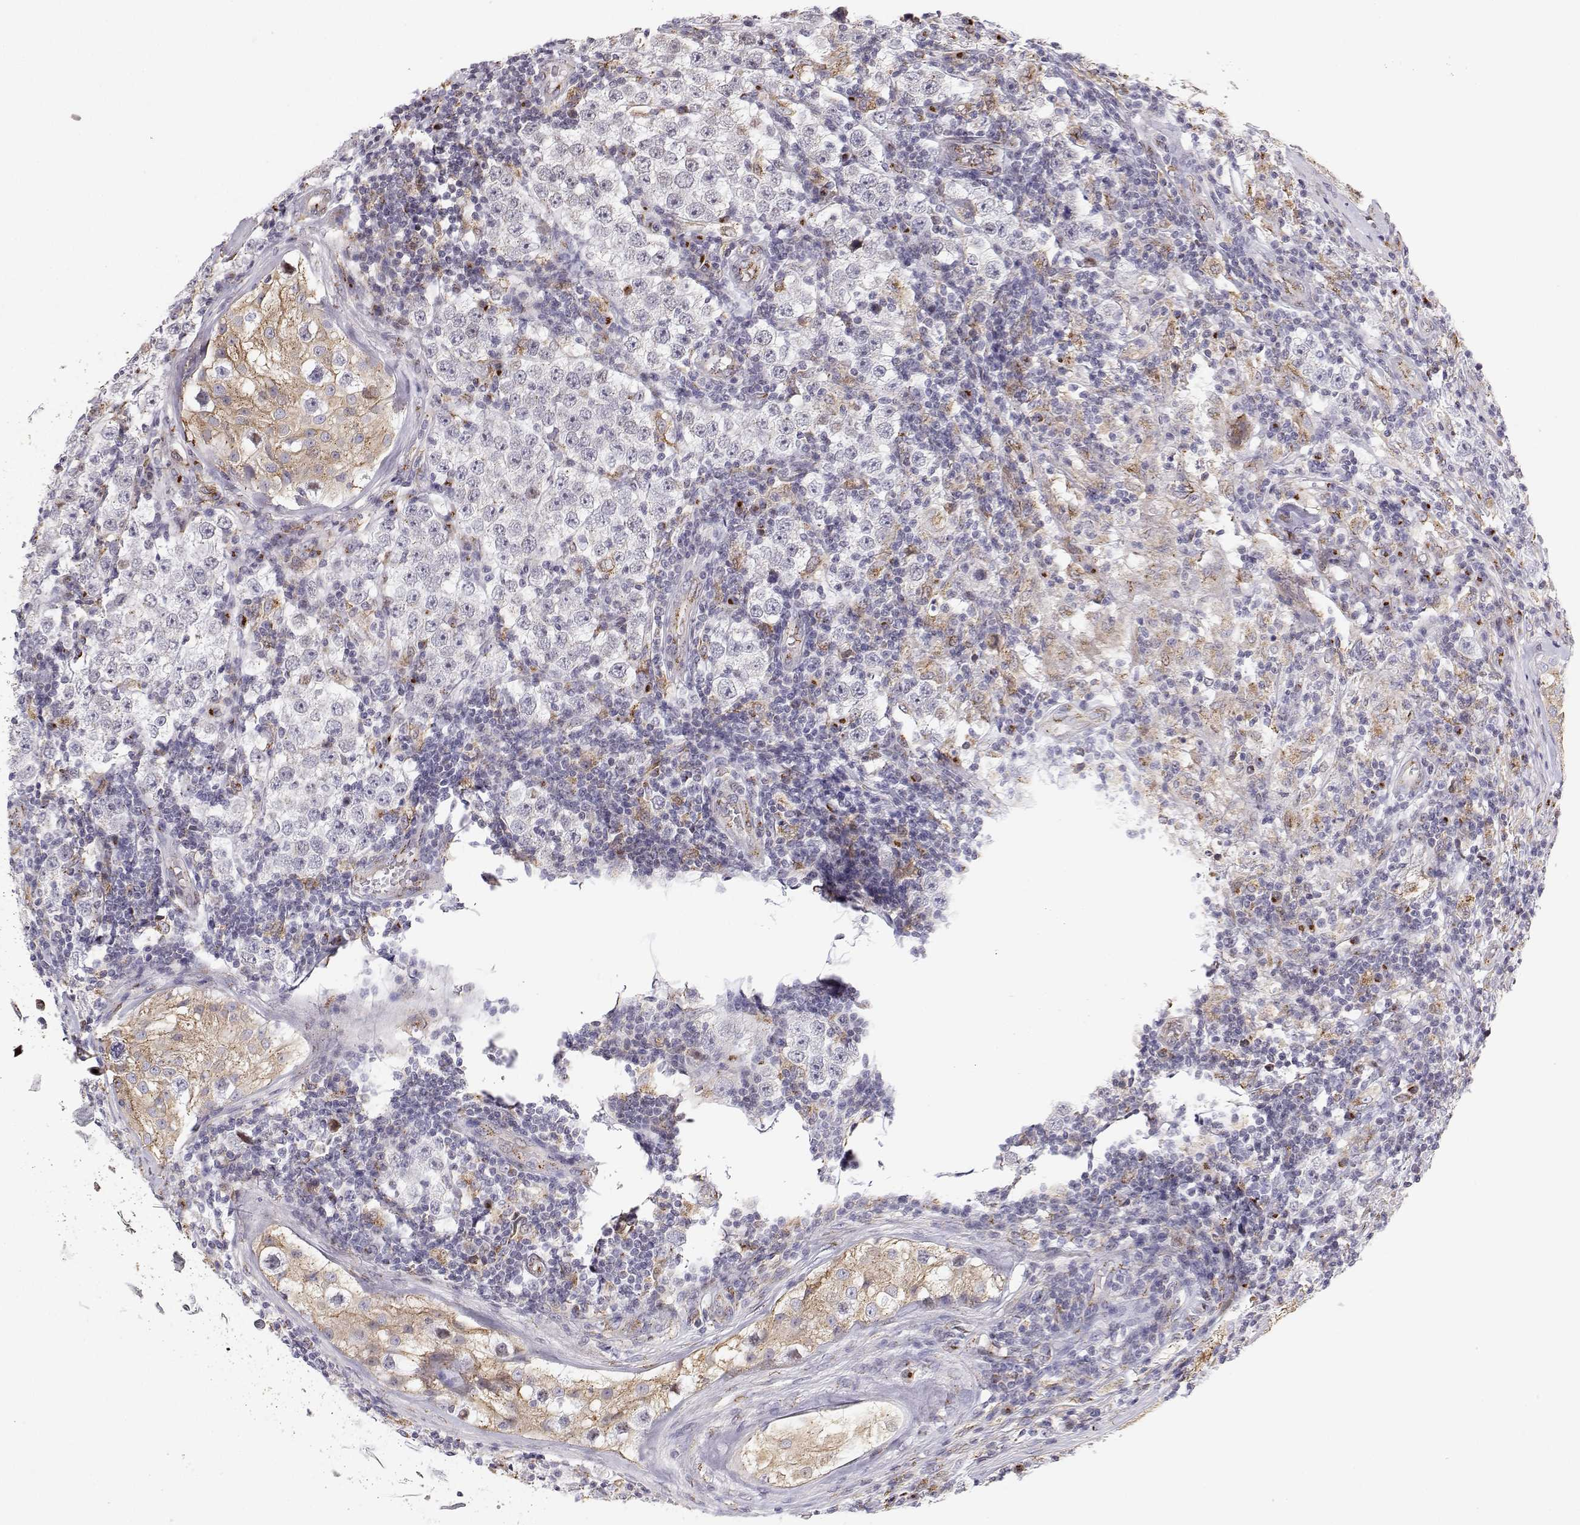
{"staining": {"intensity": "negative", "quantity": "none", "location": "none"}, "tissue": "urothelial cancer", "cell_type": "Tumor cells", "image_type": "cancer", "snomed": [{"axis": "morphology", "description": "Normal tissue, NOS"}, {"axis": "morphology", "description": "Urothelial carcinoma, High grade"}, {"axis": "morphology", "description": "Seminoma, NOS"}, {"axis": "morphology", "description": "Carcinoma, Embryonal, NOS"}, {"axis": "topography", "description": "Urinary bladder"}, {"axis": "topography", "description": "Testis"}], "caption": "Immunohistochemistry image of neoplastic tissue: human urothelial cancer stained with DAB (3,3'-diaminobenzidine) displays no significant protein positivity in tumor cells.", "gene": "STARD13", "patient": {"sex": "male", "age": 41}}